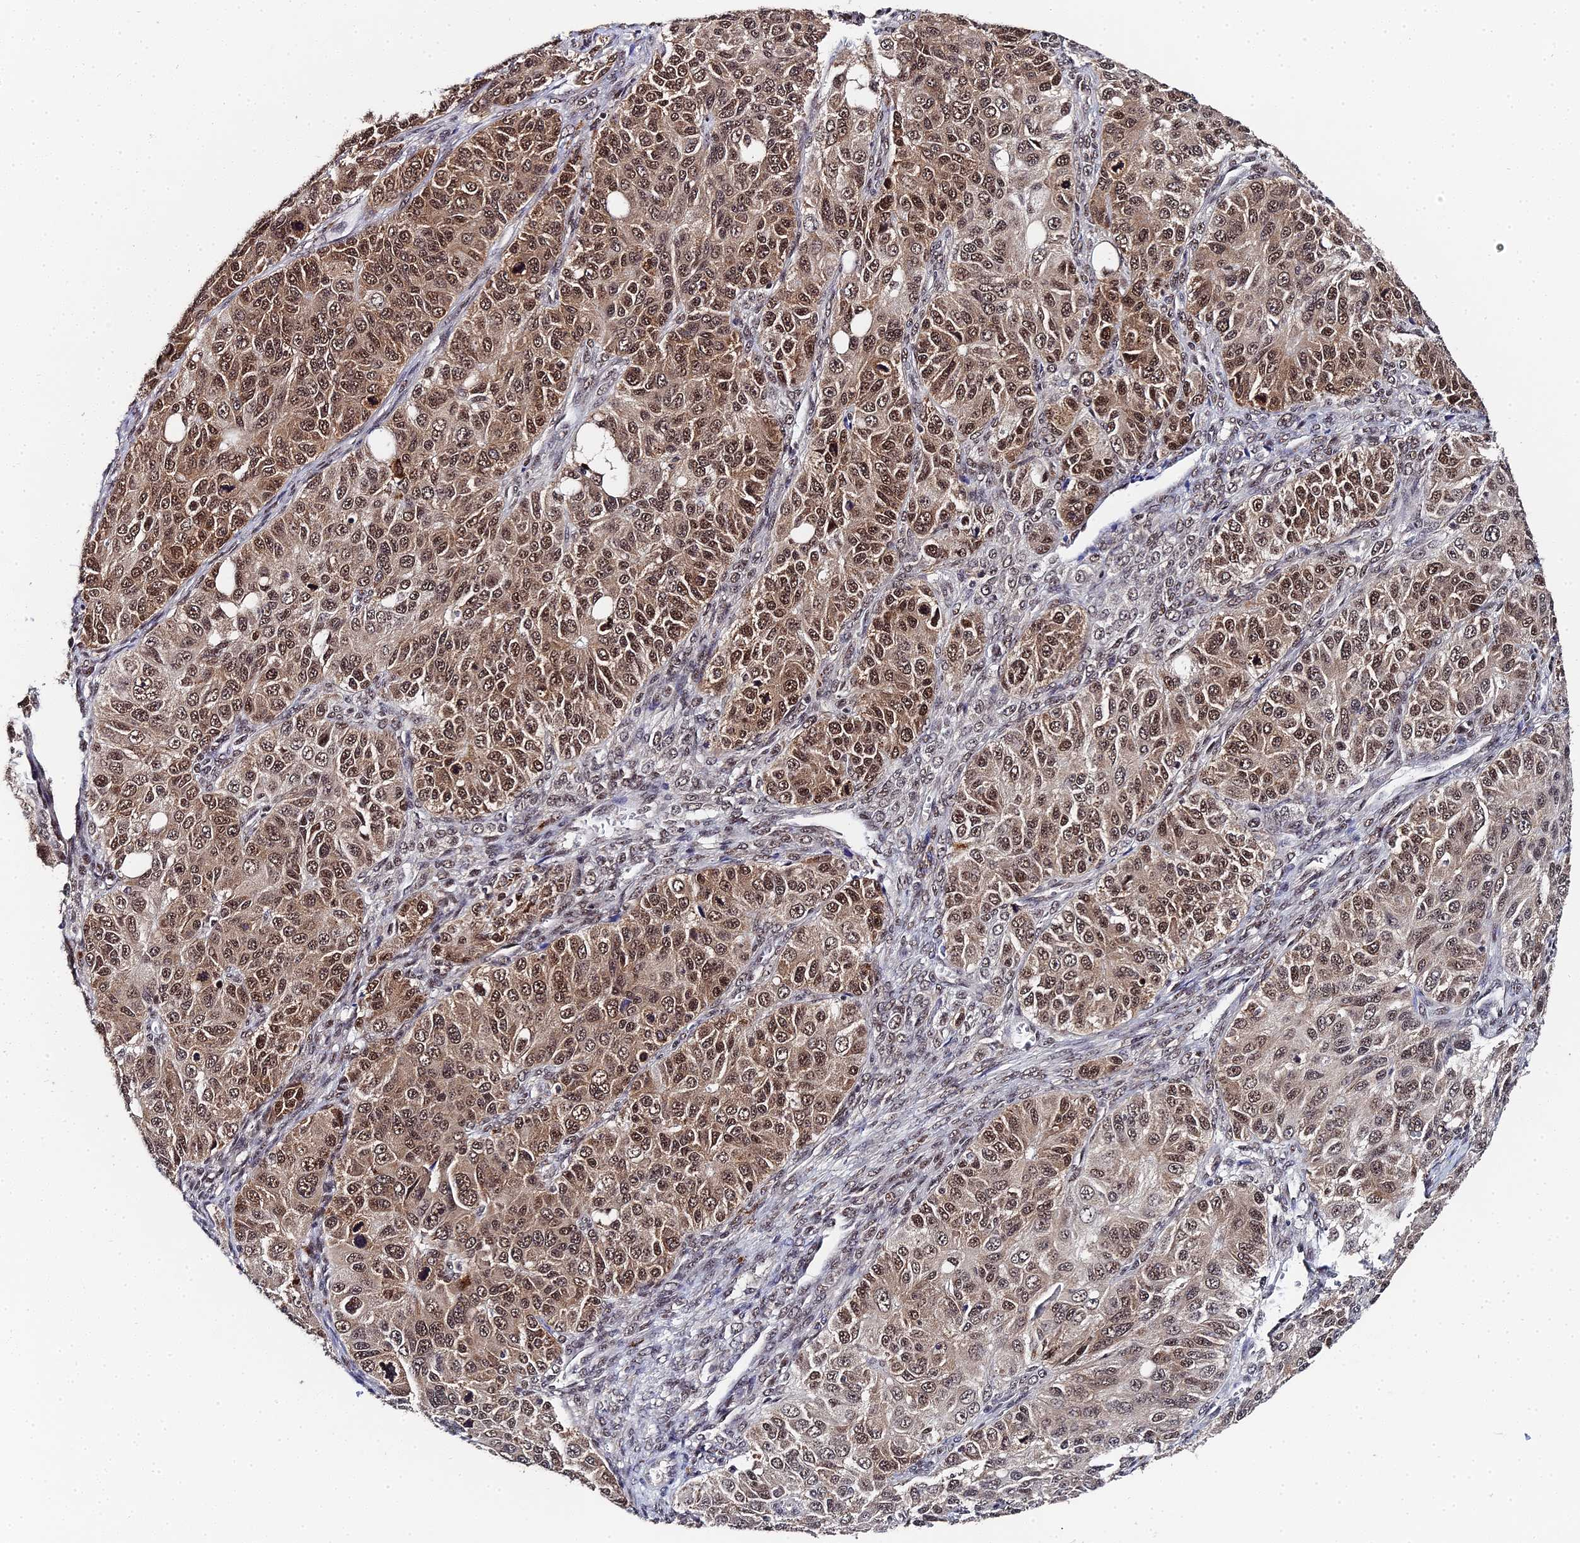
{"staining": {"intensity": "moderate", "quantity": ">75%", "location": "cytoplasmic/membranous,nuclear"}, "tissue": "ovarian cancer", "cell_type": "Tumor cells", "image_type": "cancer", "snomed": [{"axis": "morphology", "description": "Carcinoma, endometroid"}, {"axis": "topography", "description": "Ovary"}], "caption": "Tumor cells demonstrate moderate cytoplasmic/membranous and nuclear positivity in approximately >75% of cells in ovarian endometroid carcinoma.", "gene": "MAGOHB", "patient": {"sex": "female", "age": 51}}